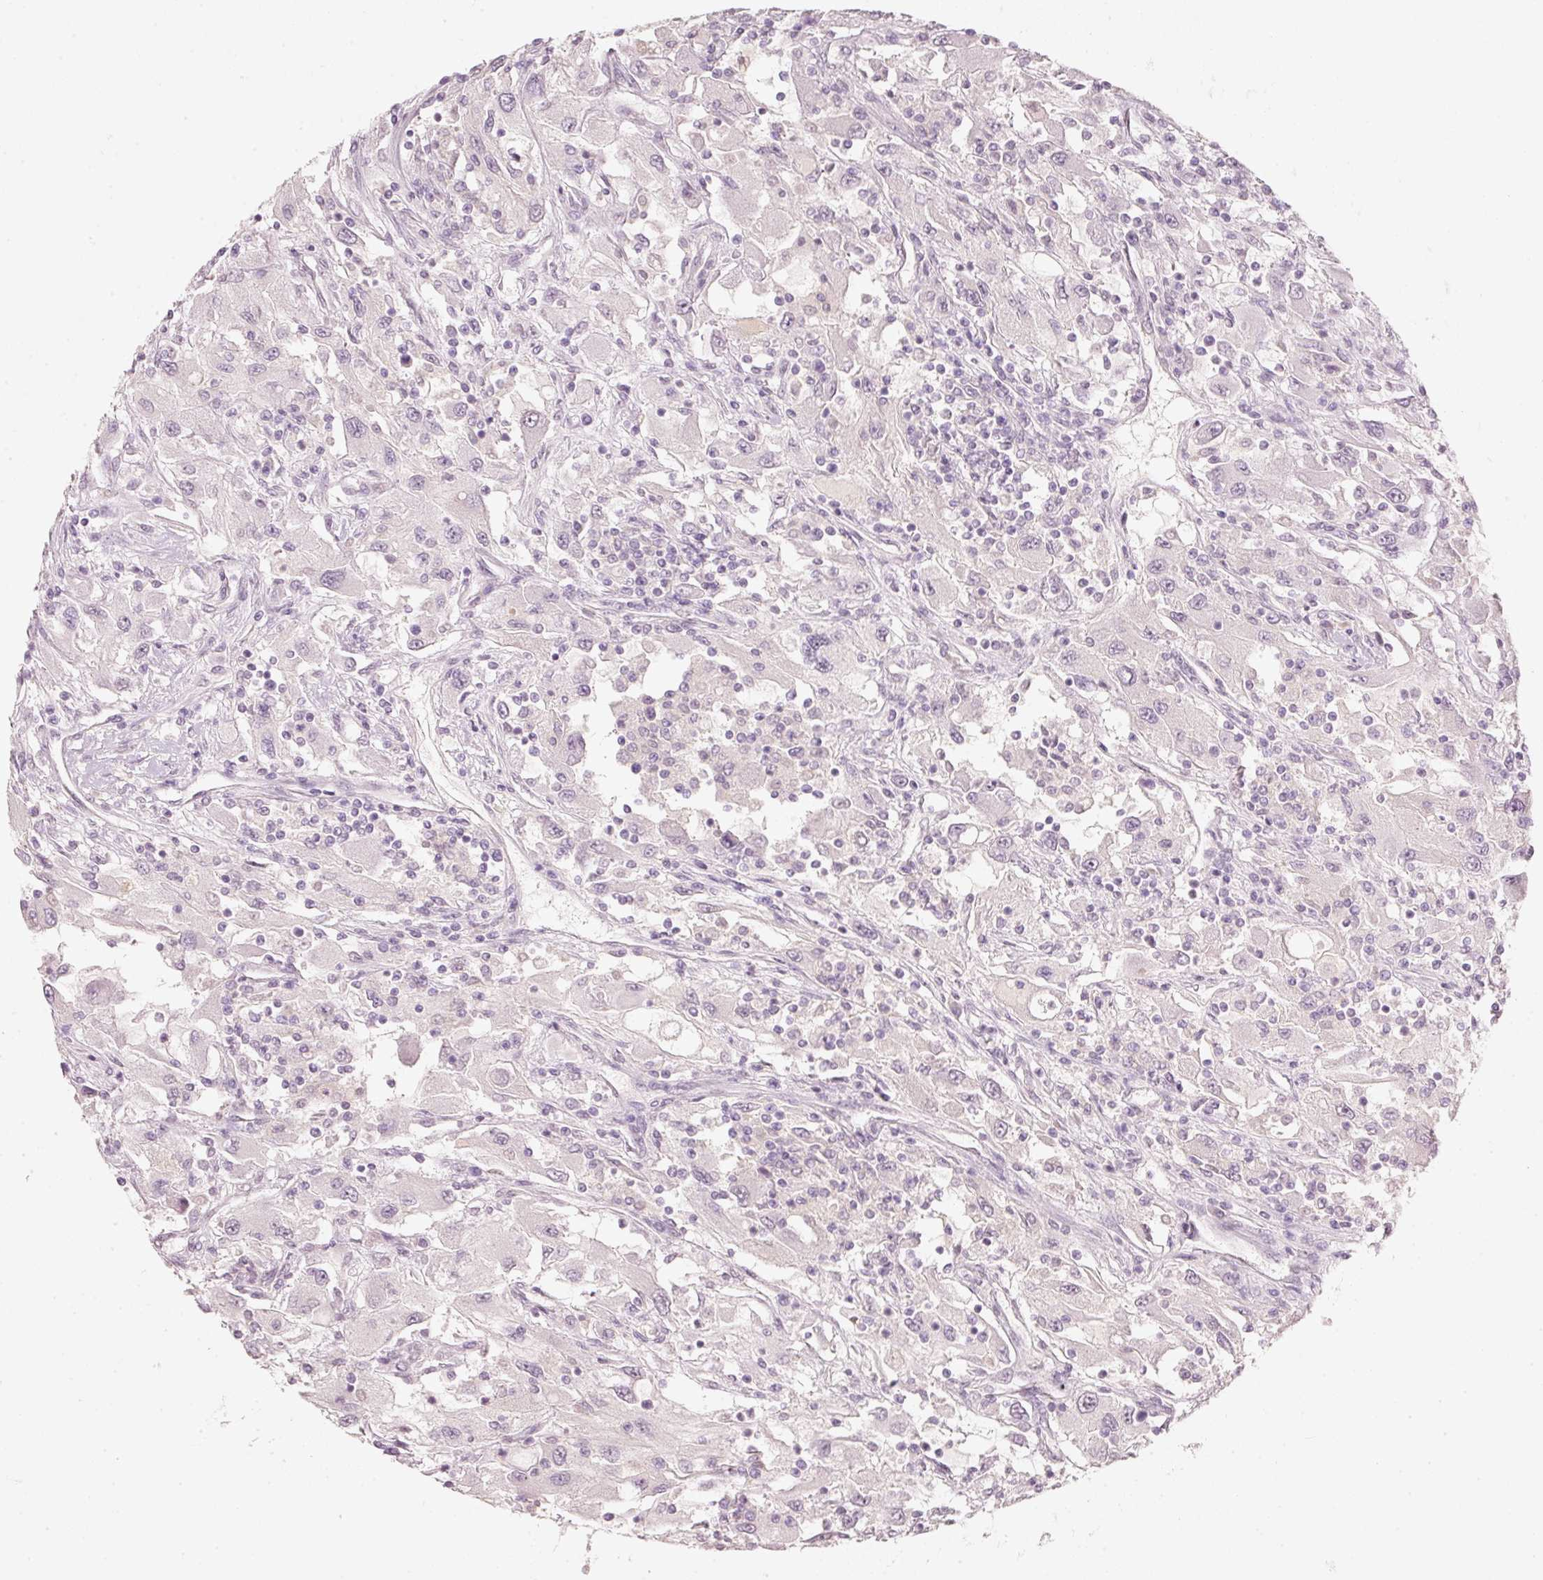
{"staining": {"intensity": "negative", "quantity": "none", "location": "none"}, "tissue": "renal cancer", "cell_type": "Tumor cells", "image_type": "cancer", "snomed": [{"axis": "morphology", "description": "Adenocarcinoma, NOS"}, {"axis": "topography", "description": "Kidney"}], "caption": "An image of human renal cancer (adenocarcinoma) is negative for staining in tumor cells.", "gene": "STEAP1", "patient": {"sex": "female", "age": 67}}